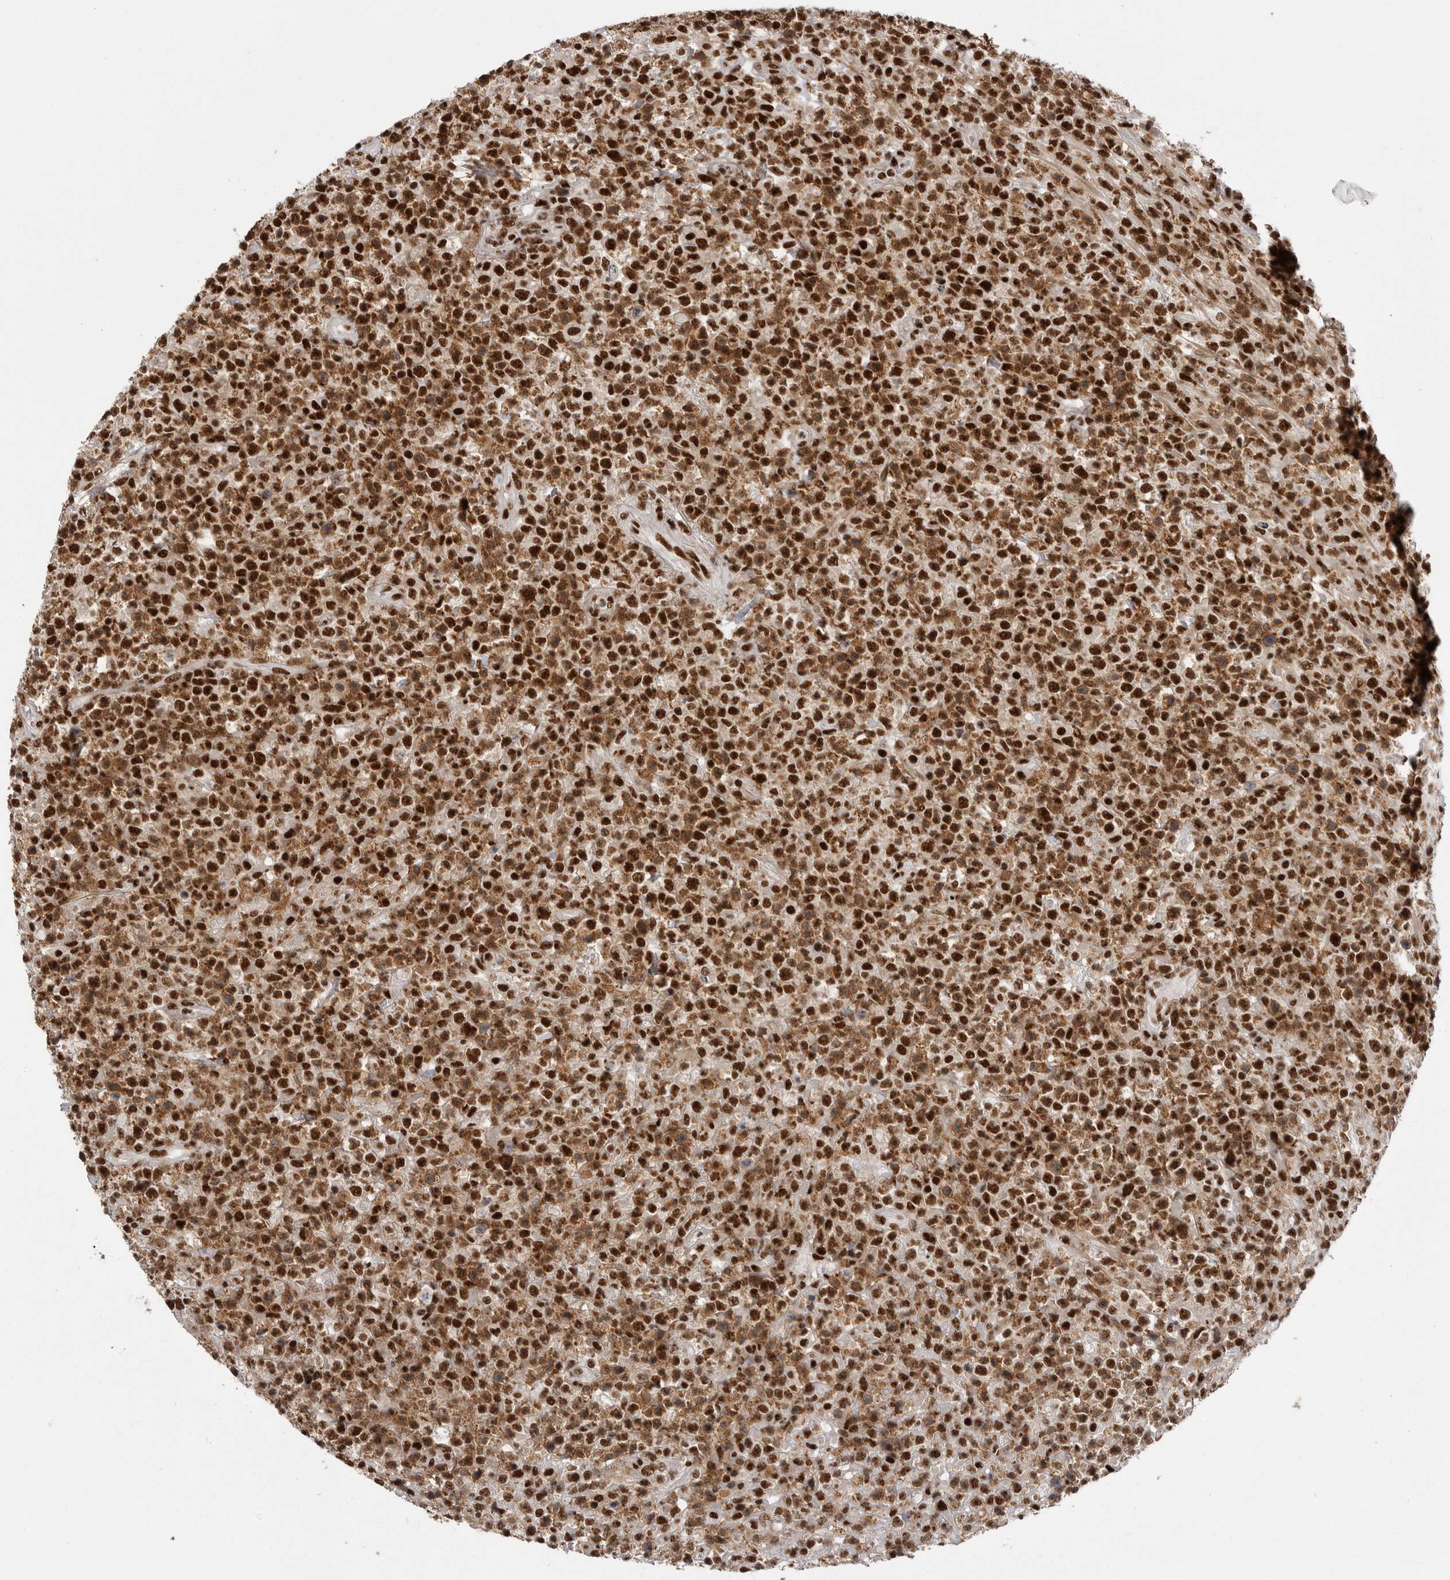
{"staining": {"intensity": "strong", "quantity": ">75%", "location": "cytoplasmic/membranous,nuclear"}, "tissue": "lymphoma", "cell_type": "Tumor cells", "image_type": "cancer", "snomed": [{"axis": "morphology", "description": "Malignant lymphoma, non-Hodgkin's type, High grade"}, {"axis": "topography", "description": "Colon"}], "caption": "Malignant lymphoma, non-Hodgkin's type (high-grade) stained with DAB (3,3'-diaminobenzidine) IHC exhibits high levels of strong cytoplasmic/membranous and nuclear staining in about >75% of tumor cells.", "gene": "PPP1R8", "patient": {"sex": "female", "age": 53}}